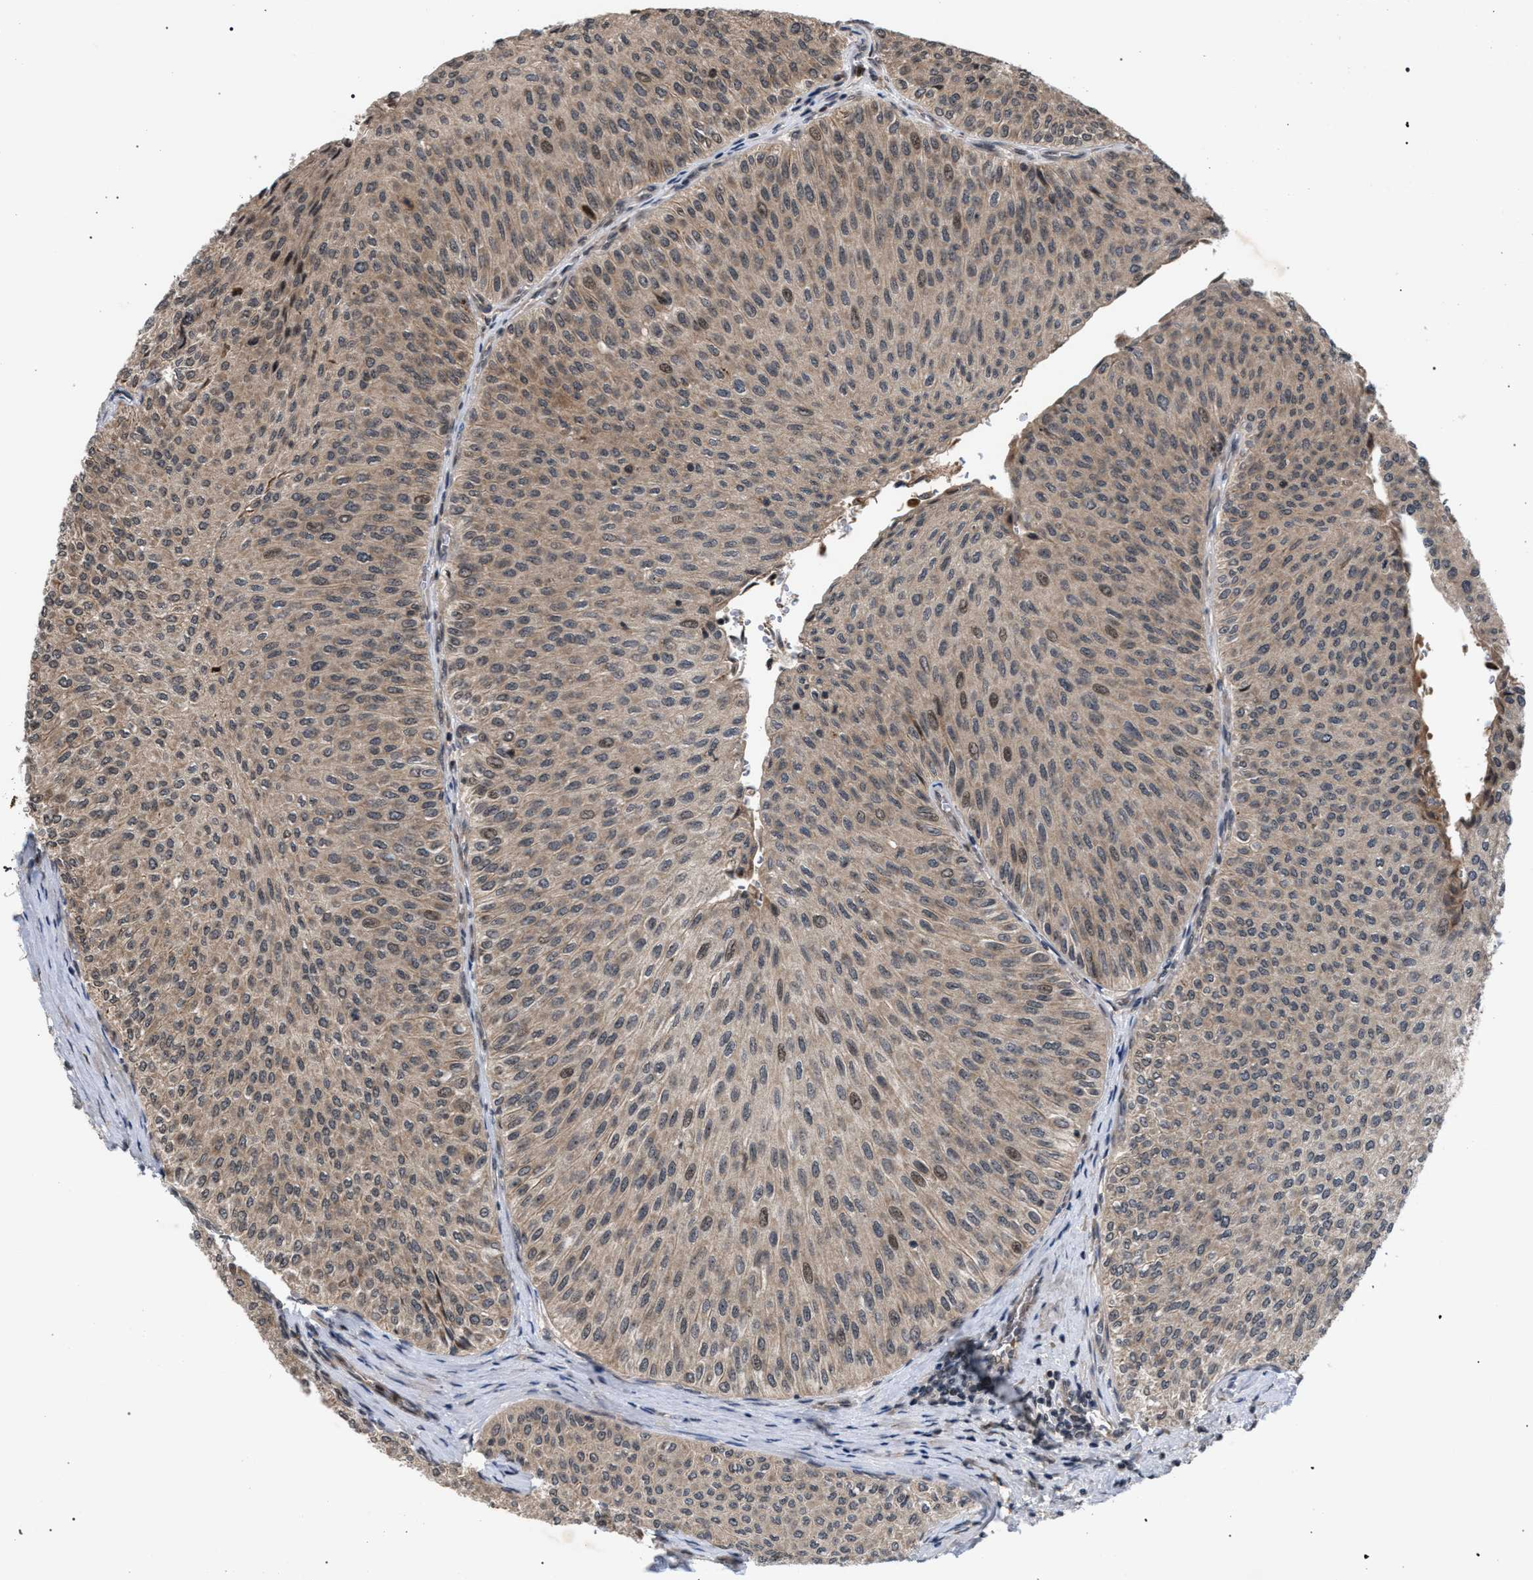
{"staining": {"intensity": "weak", "quantity": ">75%", "location": "cytoplasmic/membranous,nuclear"}, "tissue": "urothelial cancer", "cell_type": "Tumor cells", "image_type": "cancer", "snomed": [{"axis": "morphology", "description": "Urothelial carcinoma, Low grade"}, {"axis": "topography", "description": "Urinary bladder"}], "caption": "Tumor cells exhibit low levels of weak cytoplasmic/membranous and nuclear staining in approximately >75% of cells in urothelial cancer.", "gene": "IRAK4", "patient": {"sex": "male", "age": 78}}